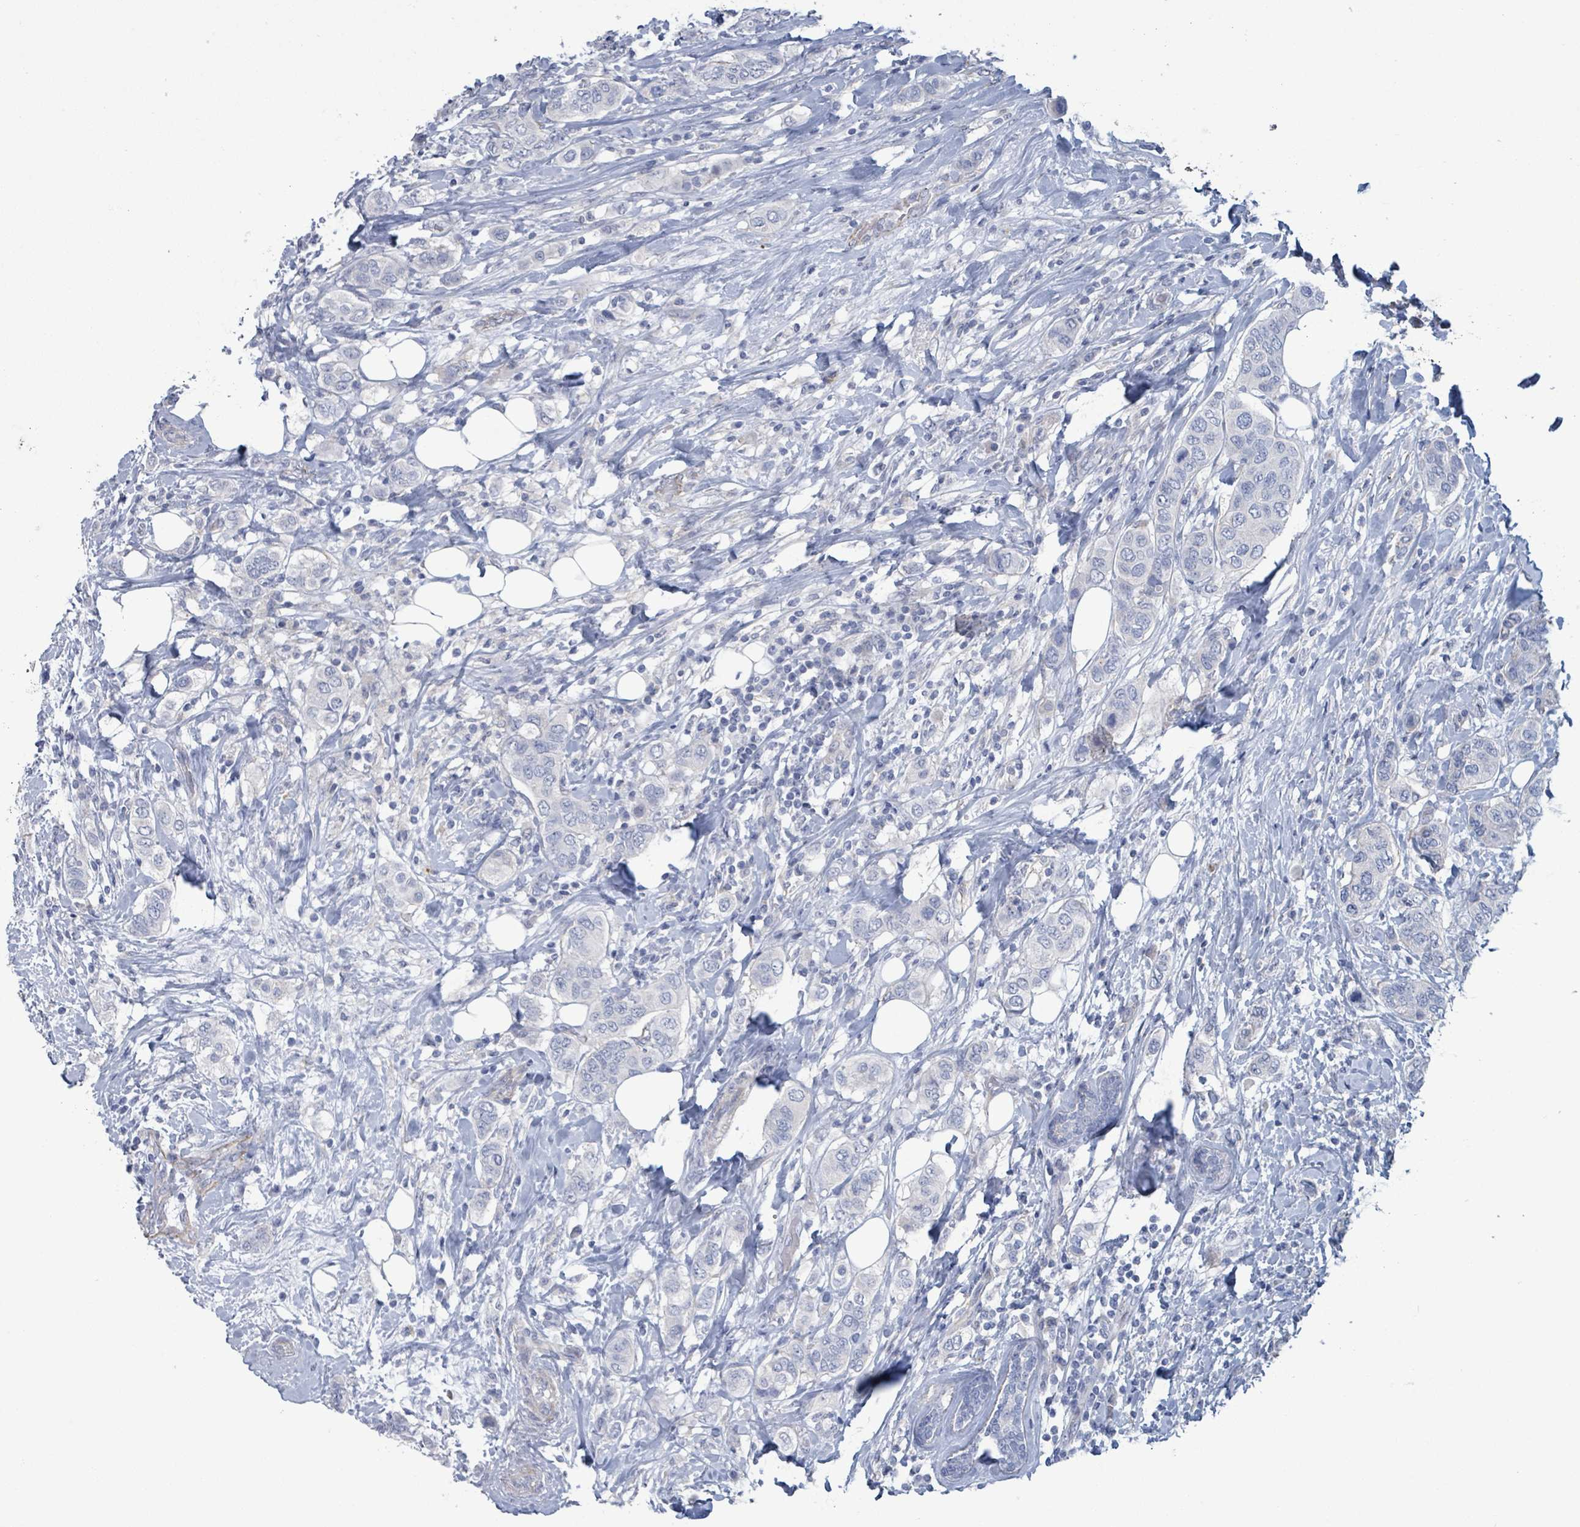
{"staining": {"intensity": "negative", "quantity": "none", "location": "none"}, "tissue": "breast cancer", "cell_type": "Tumor cells", "image_type": "cancer", "snomed": [{"axis": "morphology", "description": "Lobular carcinoma"}, {"axis": "topography", "description": "Breast"}], "caption": "This is an immunohistochemistry (IHC) micrograph of human breast cancer (lobular carcinoma). There is no staining in tumor cells.", "gene": "PKLR", "patient": {"sex": "female", "age": 51}}